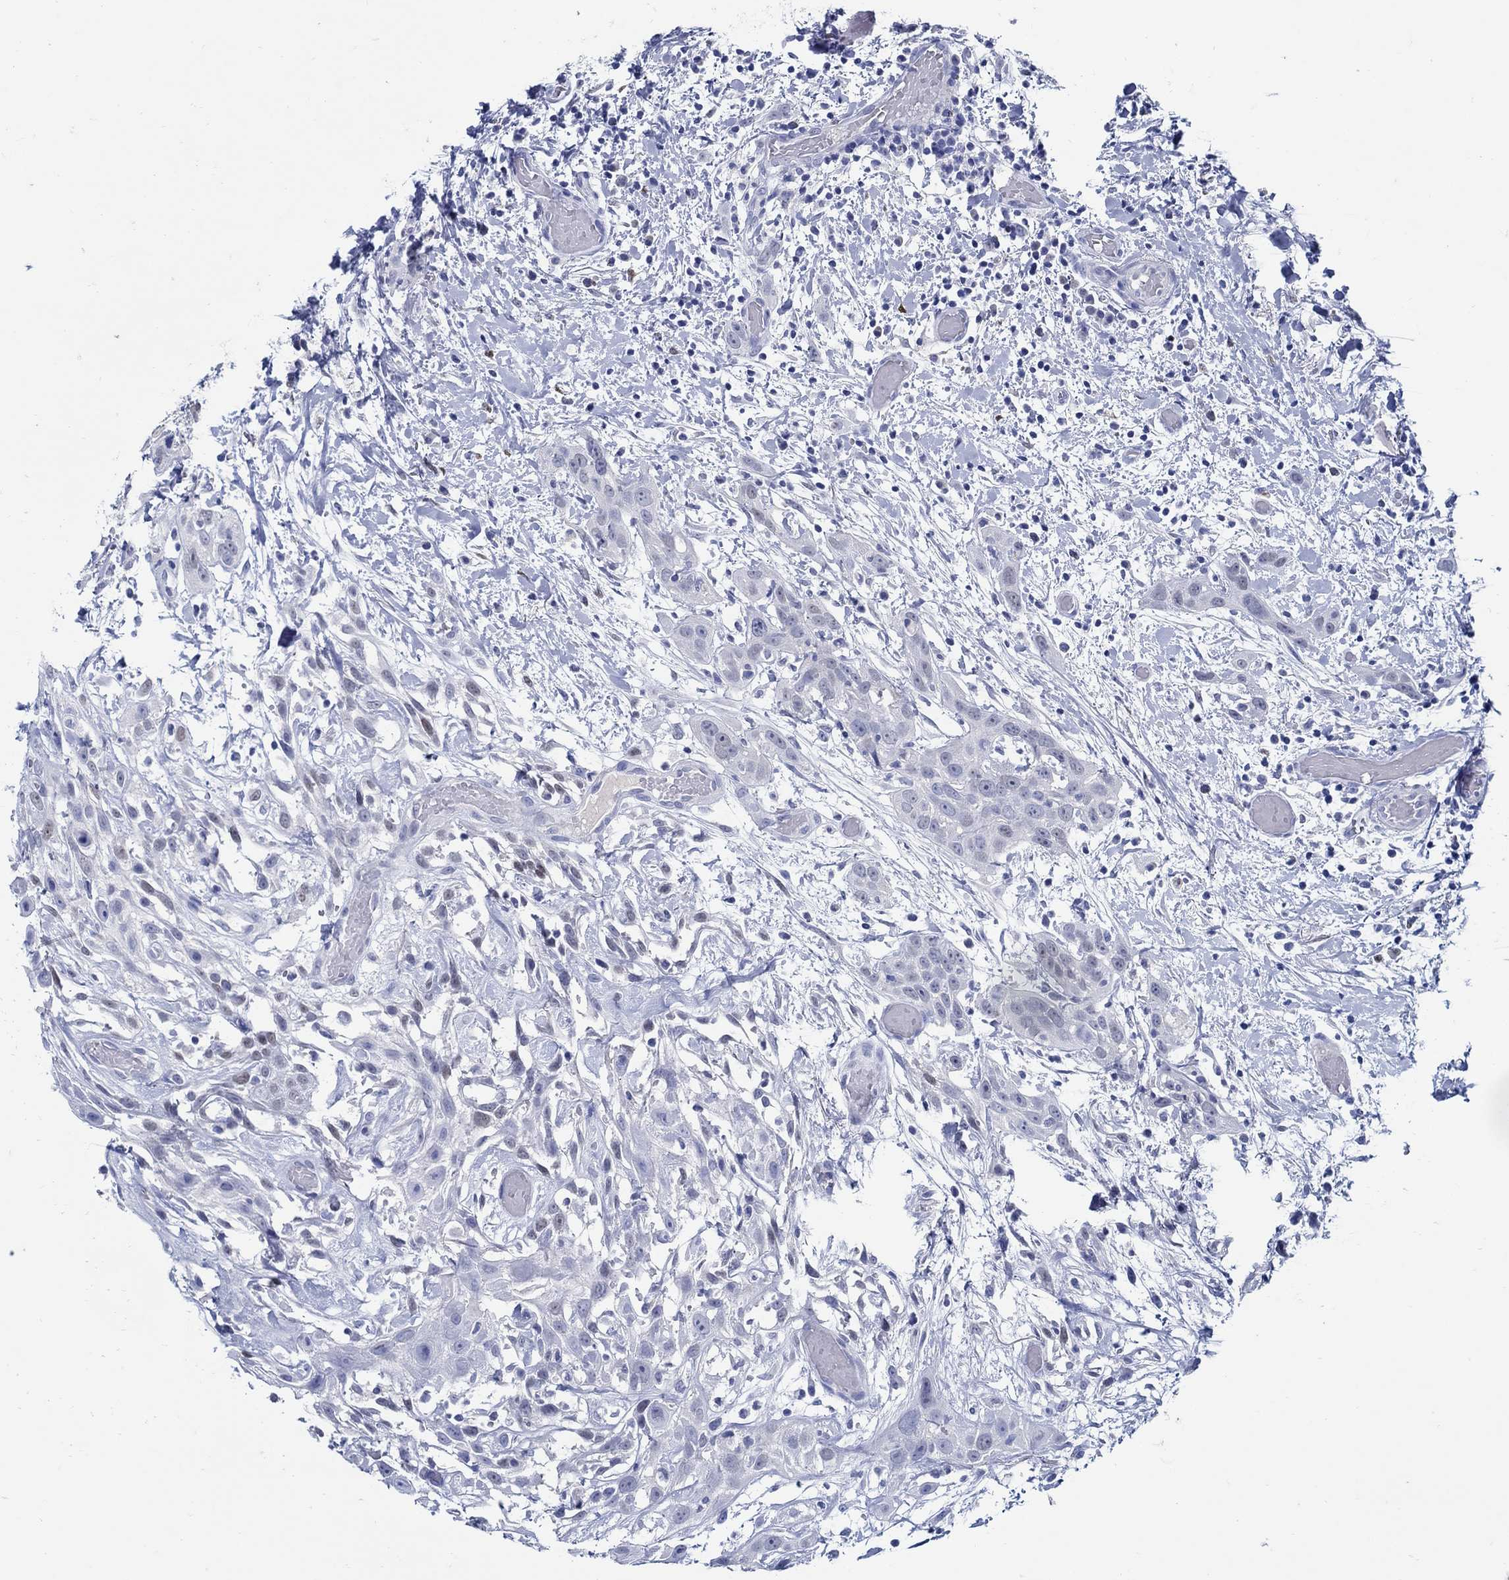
{"staining": {"intensity": "negative", "quantity": "none", "location": "none"}, "tissue": "head and neck cancer", "cell_type": "Tumor cells", "image_type": "cancer", "snomed": [{"axis": "morphology", "description": "Normal tissue, NOS"}, {"axis": "morphology", "description": "Squamous cell carcinoma, NOS"}, {"axis": "topography", "description": "Oral tissue"}, {"axis": "topography", "description": "Salivary gland"}, {"axis": "topography", "description": "Head-Neck"}], "caption": "The image demonstrates no significant positivity in tumor cells of squamous cell carcinoma (head and neck). (IHC, brightfield microscopy, high magnification).", "gene": "PAX9", "patient": {"sex": "female", "age": 62}}